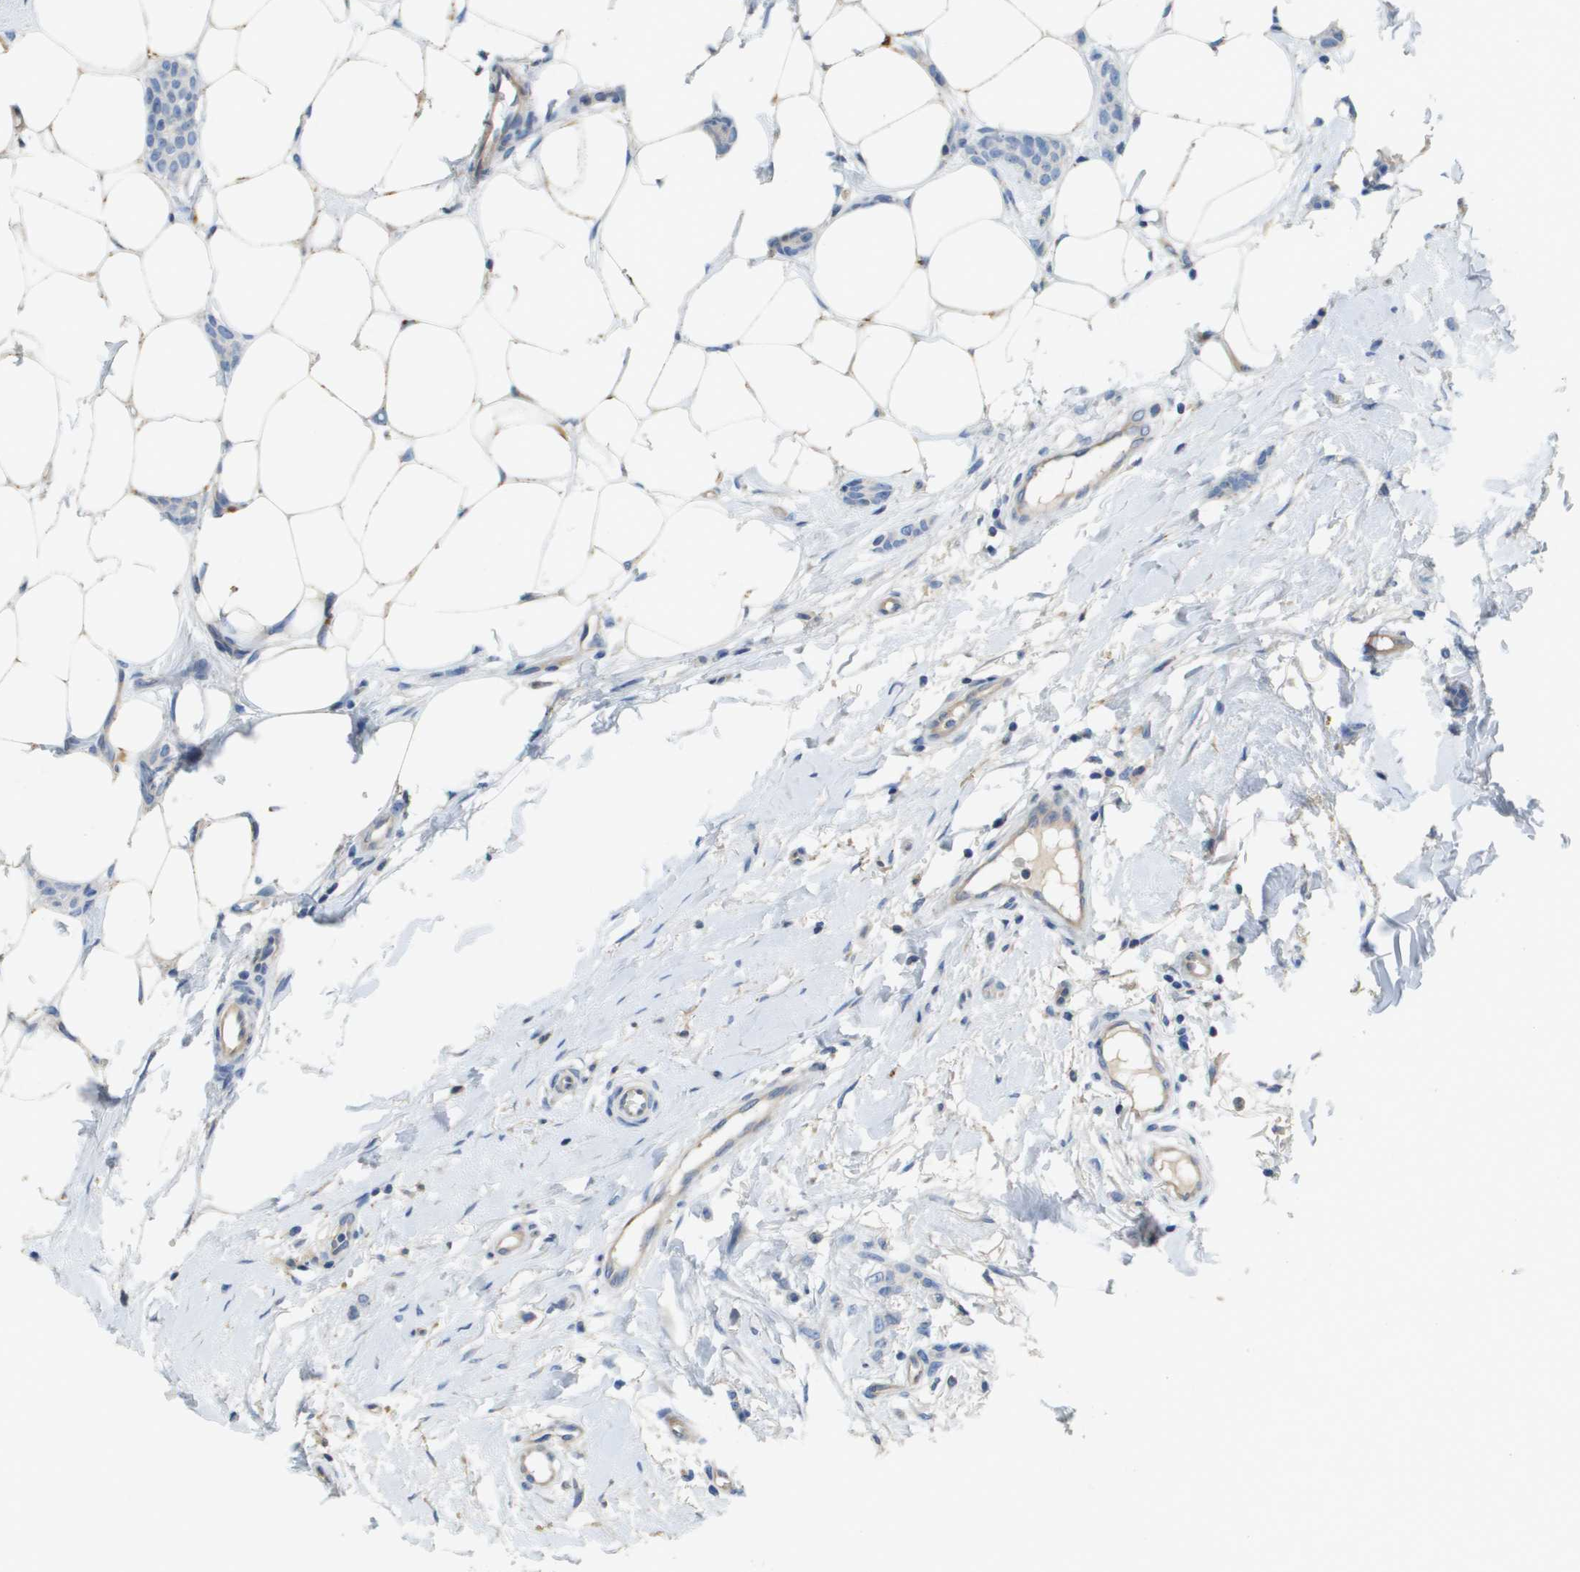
{"staining": {"intensity": "negative", "quantity": "none", "location": "none"}, "tissue": "breast cancer", "cell_type": "Tumor cells", "image_type": "cancer", "snomed": [{"axis": "morphology", "description": "Lobular carcinoma"}, {"axis": "topography", "description": "Skin"}, {"axis": "topography", "description": "Breast"}], "caption": "IHC micrograph of human breast cancer (lobular carcinoma) stained for a protein (brown), which reveals no positivity in tumor cells. (IHC, brightfield microscopy, high magnification).", "gene": "CASP10", "patient": {"sex": "female", "age": 46}}